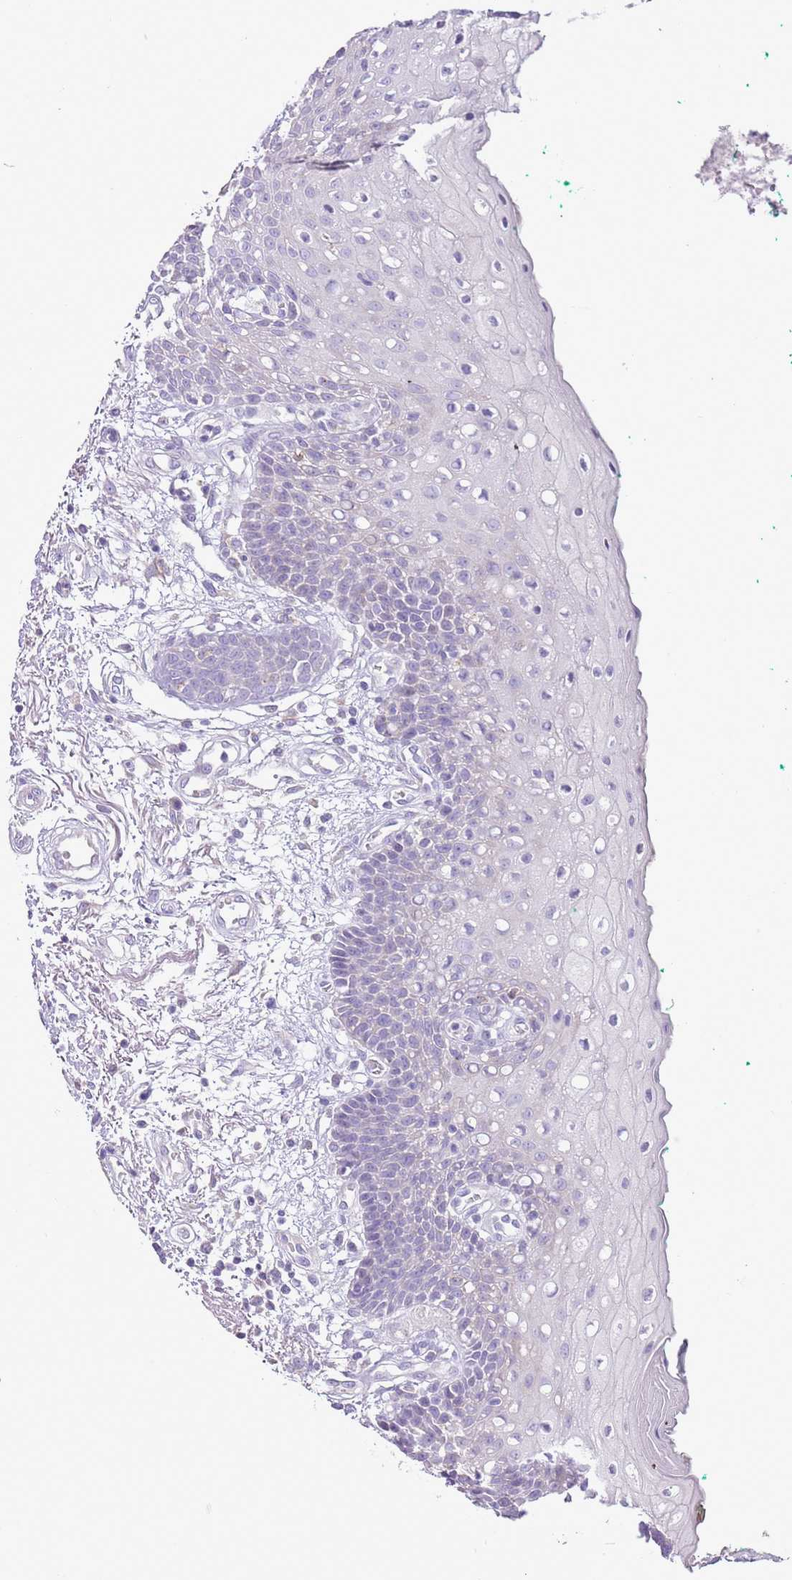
{"staining": {"intensity": "negative", "quantity": "none", "location": "none"}, "tissue": "oral mucosa", "cell_type": "Squamous epithelial cells", "image_type": "normal", "snomed": [{"axis": "morphology", "description": "Normal tissue, NOS"}, {"axis": "morphology", "description": "Squamous cell carcinoma, NOS"}, {"axis": "topography", "description": "Oral tissue"}, {"axis": "topography", "description": "Tounge, NOS"}, {"axis": "topography", "description": "Head-Neck"}], "caption": "This is a histopathology image of immunohistochemistry staining of unremarkable oral mucosa, which shows no positivity in squamous epithelial cells.", "gene": "ZNF697", "patient": {"sex": "male", "age": 79}}